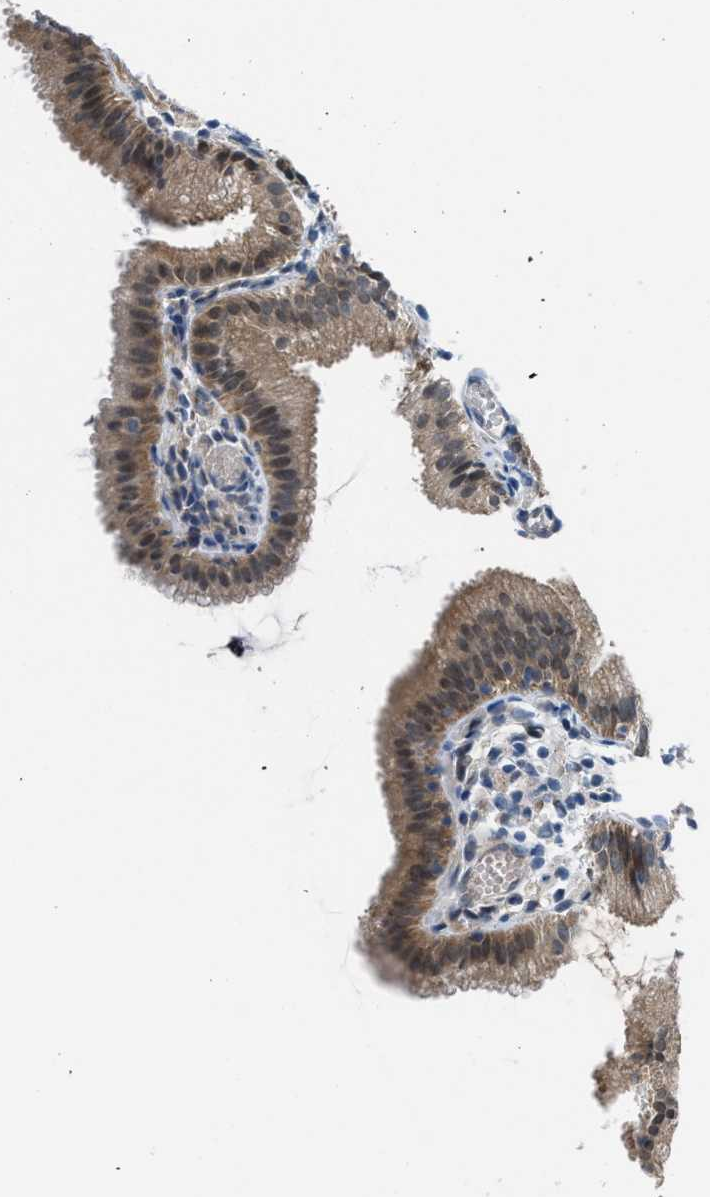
{"staining": {"intensity": "moderate", "quantity": ">75%", "location": "cytoplasmic/membranous,nuclear"}, "tissue": "gallbladder", "cell_type": "Glandular cells", "image_type": "normal", "snomed": [{"axis": "morphology", "description": "Normal tissue, NOS"}, {"axis": "topography", "description": "Gallbladder"}], "caption": "DAB (3,3'-diaminobenzidine) immunohistochemical staining of unremarkable gallbladder exhibits moderate cytoplasmic/membranous,nuclear protein expression in about >75% of glandular cells. The protein is shown in brown color, while the nuclei are stained blue.", "gene": "BAZ2B", "patient": {"sex": "female", "age": 26}}